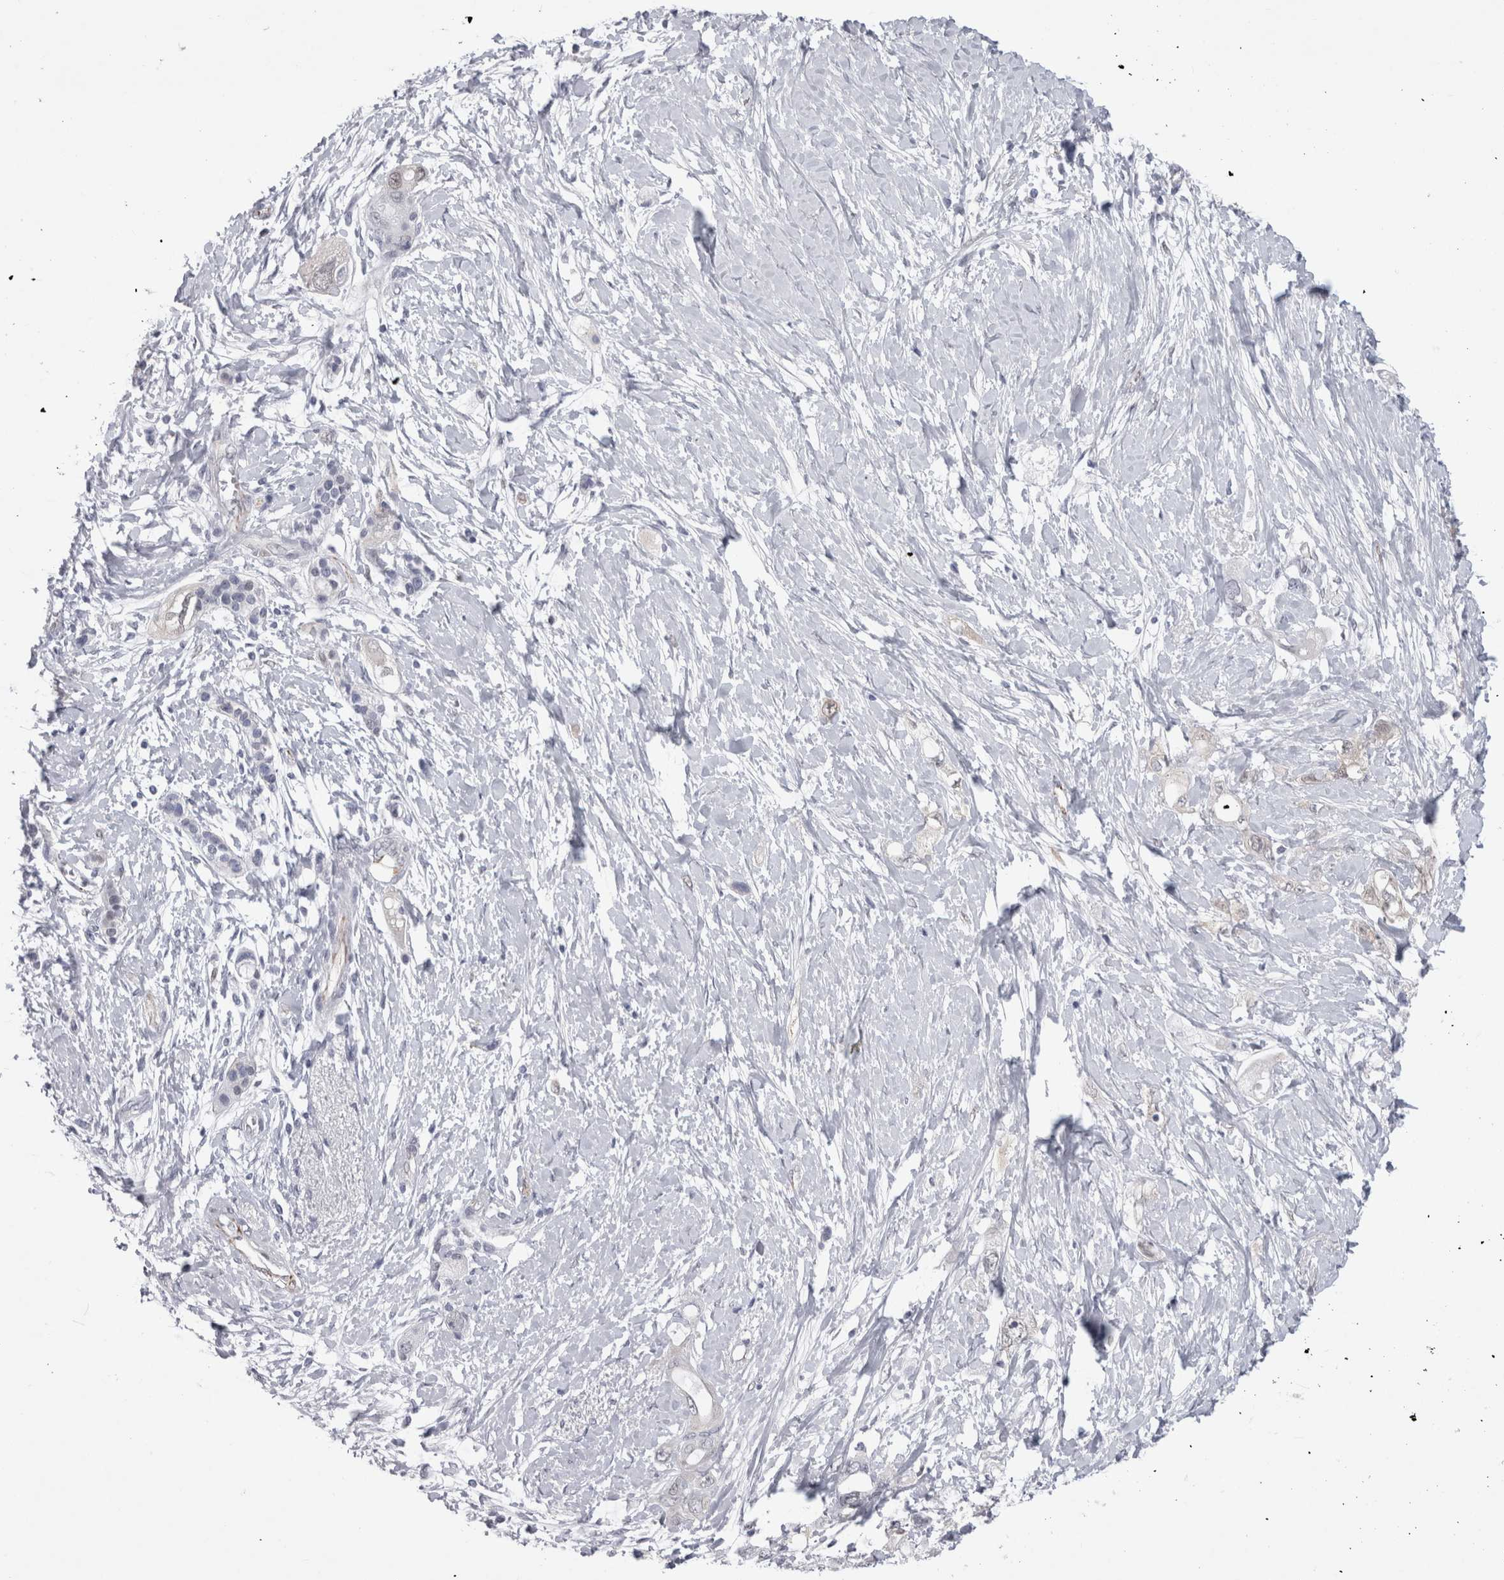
{"staining": {"intensity": "negative", "quantity": "none", "location": "none"}, "tissue": "pancreatic cancer", "cell_type": "Tumor cells", "image_type": "cancer", "snomed": [{"axis": "morphology", "description": "Adenocarcinoma, NOS"}, {"axis": "topography", "description": "Pancreas"}], "caption": "IHC image of neoplastic tissue: human pancreatic cancer (adenocarcinoma) stained with DAB exhibits no significant protein positivity in tumor cells. Brightfield microscopy of immunohistochemistry stained with DAB (brown) and hematoxylin (blue), captured at high magnification.", "gene": "ACOT7", "patient": {"sex": "female", "age": 56}}